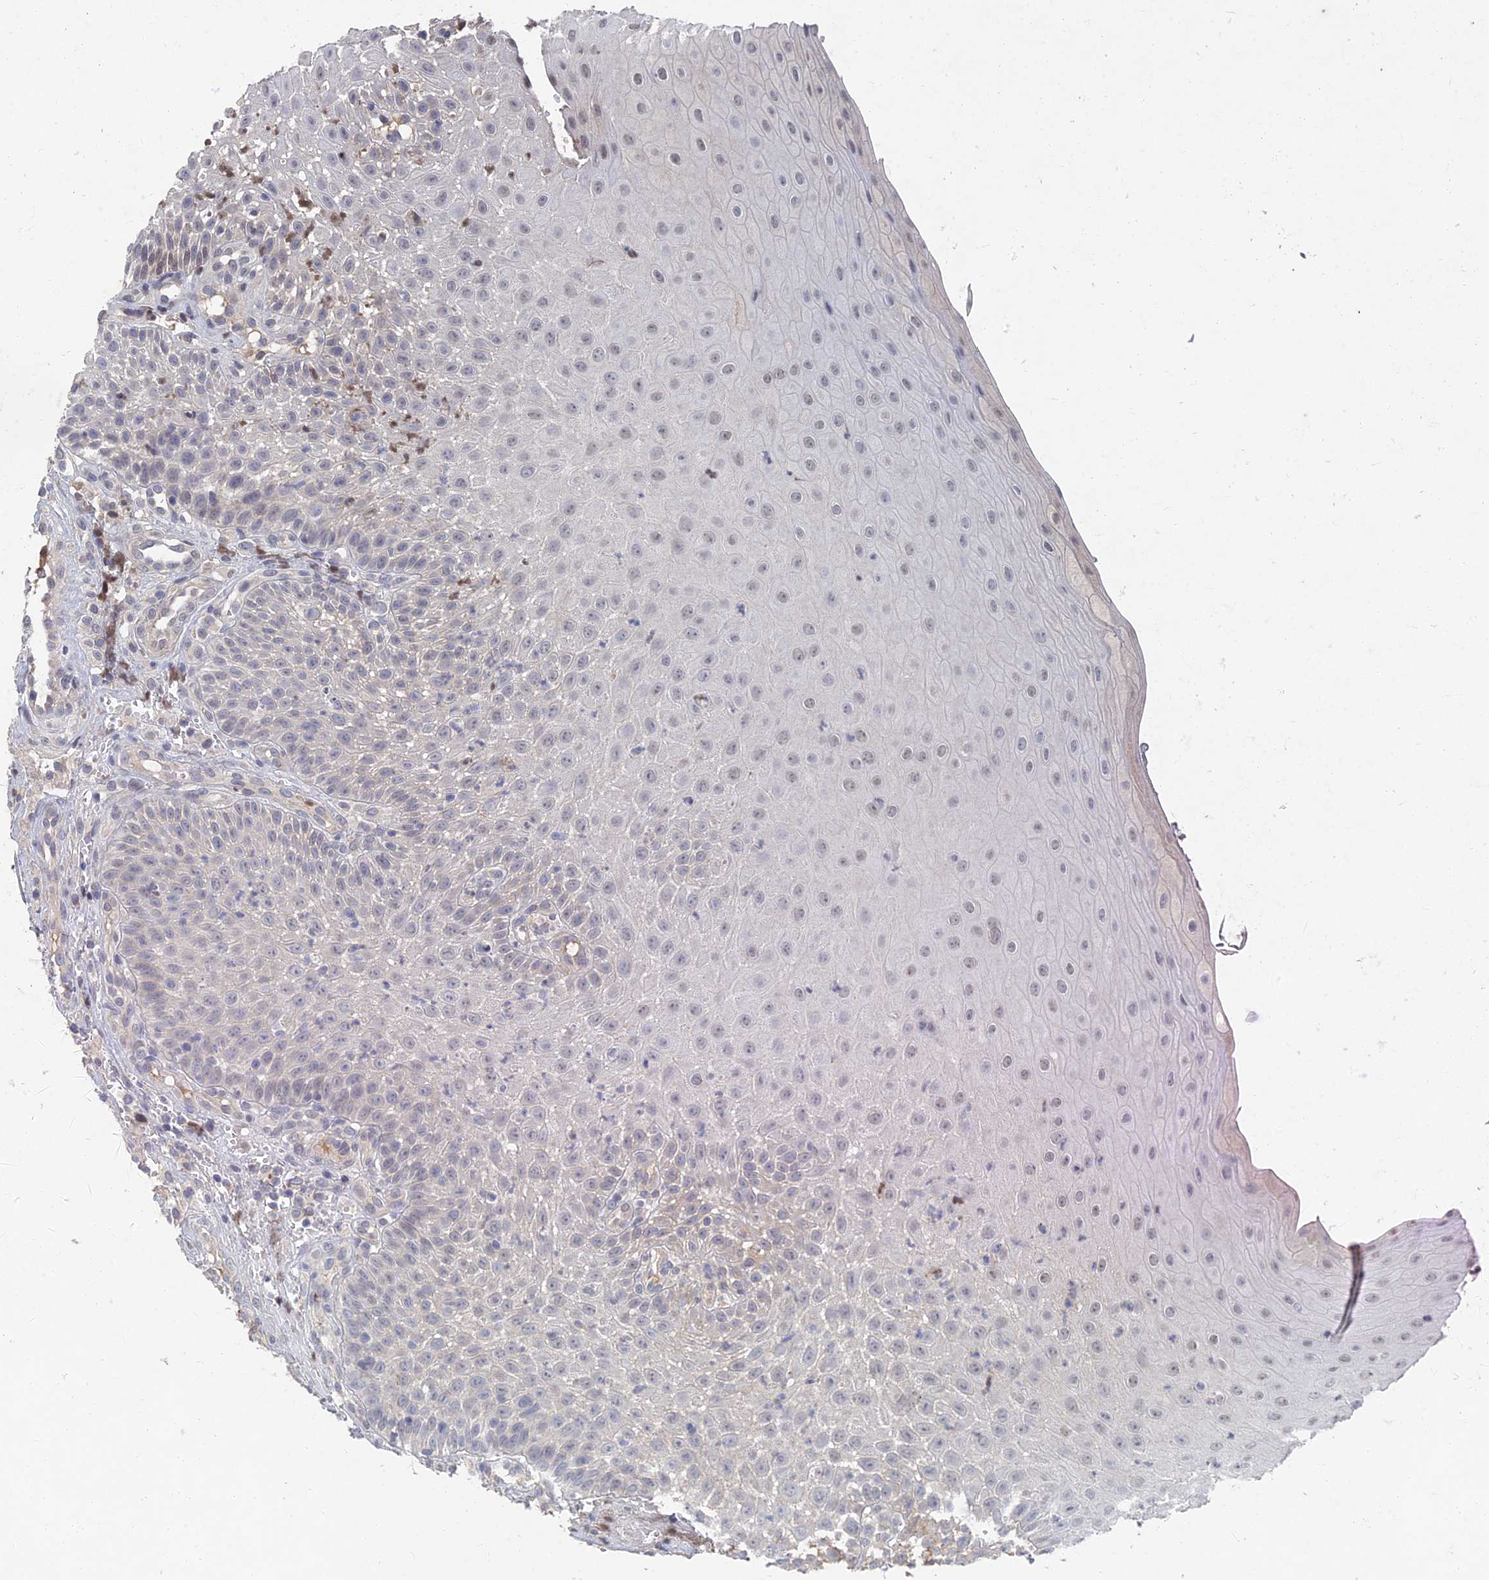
{"staining": {"intensity": "negative", "quantity": "none", "location": "none"}, "tissue": "oral mucosa", "cell_type": "Squamous epithelial cells", "image_type": "normal", "snomed": [{"axis": "morphology", "description": "Normal tissue, NOS"}, {"axis": "topography", "description": "Oral tissue"}], "caption": "This is a micrograph of immunohistochemistry staining of benign oral mucosa, which shows no staining in squamous epithelial cells. (Immunohistochemistry, brightfield microscopy, high magnification).", "gene": "GNA15", "patient": {"sex": "female", "age": 13}}